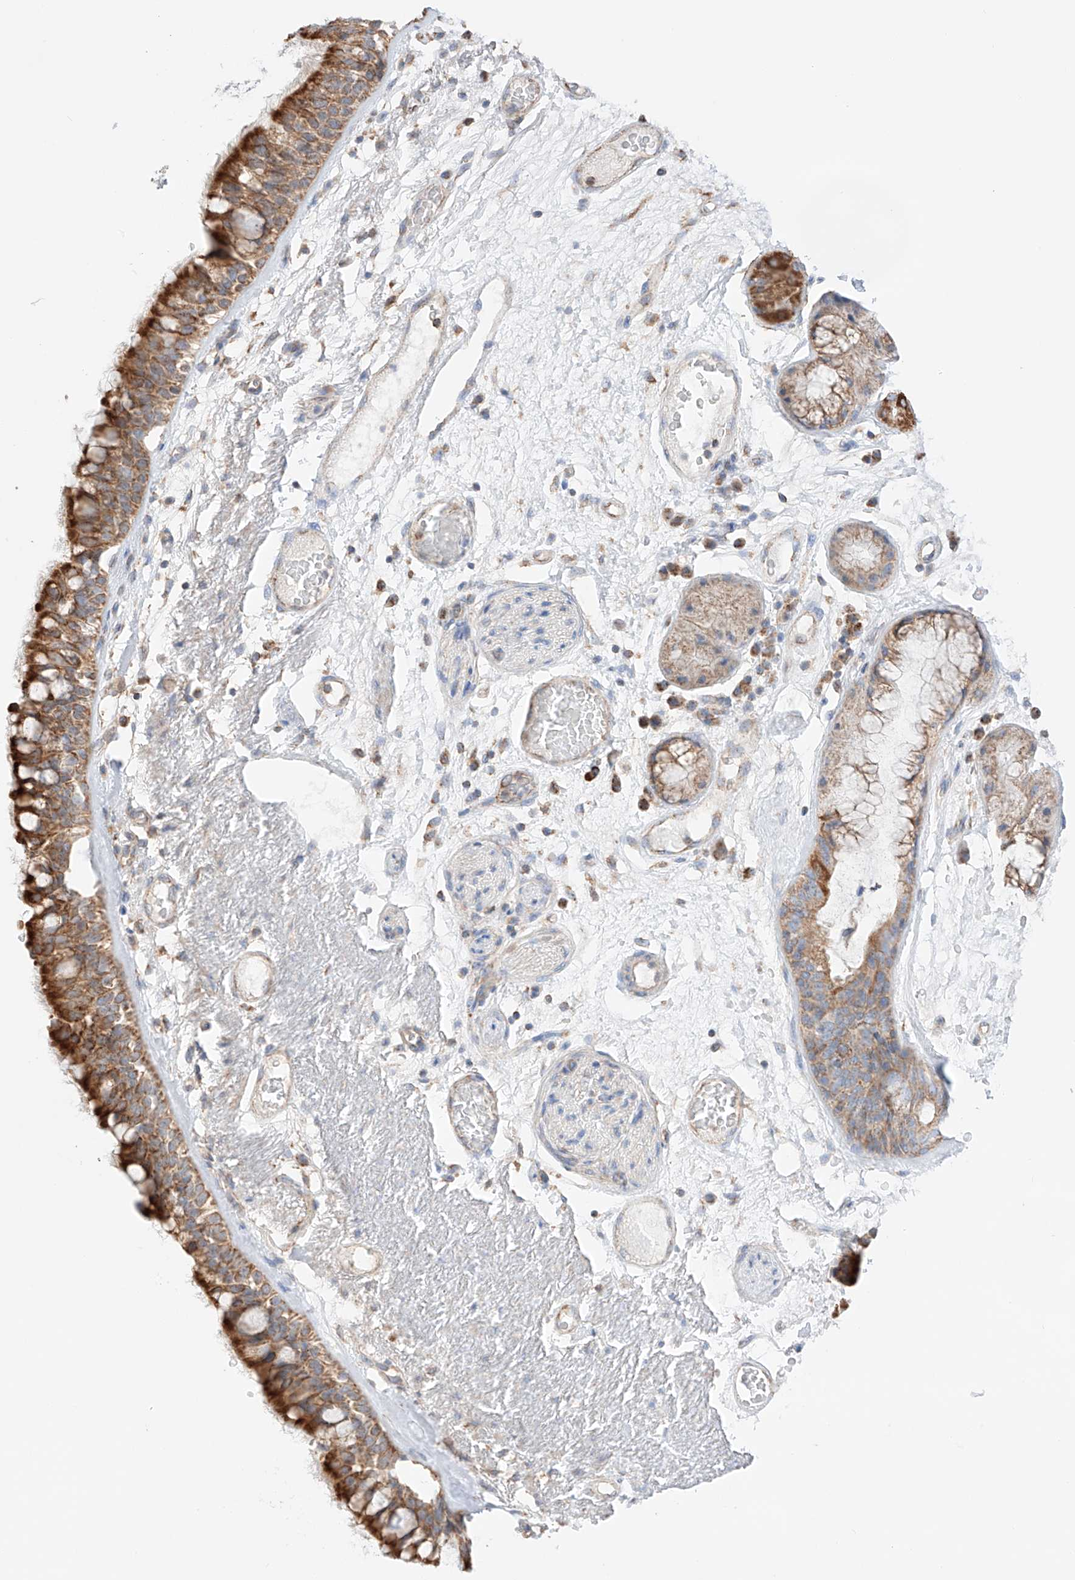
{"staining": {"intensity": "strong", "quantity": ">75%", "location": "cytoplasmic/membranous"}, "tissue": "bronchus", "cell_type": "Respiratory epithelial cells", "image_type": "normal", "snomed": [{"axis": "morphology", "description": "Normal tissue, NOS"}, {"axis": "morphology", "description": "Squamous cell carcinoma, NOS"}, {"axis": "topography", "description": "Lymph node"}, {"axis": "topography", "description": "Bronchus"}, {"axis": "topography", "description": "Lung"}], "caption": "DAB immunohistochemical staining of unremarkable bronchus displays strong cytoplasmic/membranous protein positivity in about >75% of respiratory epithelial cells.", "gene": "KTI12", "patient": {"sex": "male", "age": 66}}